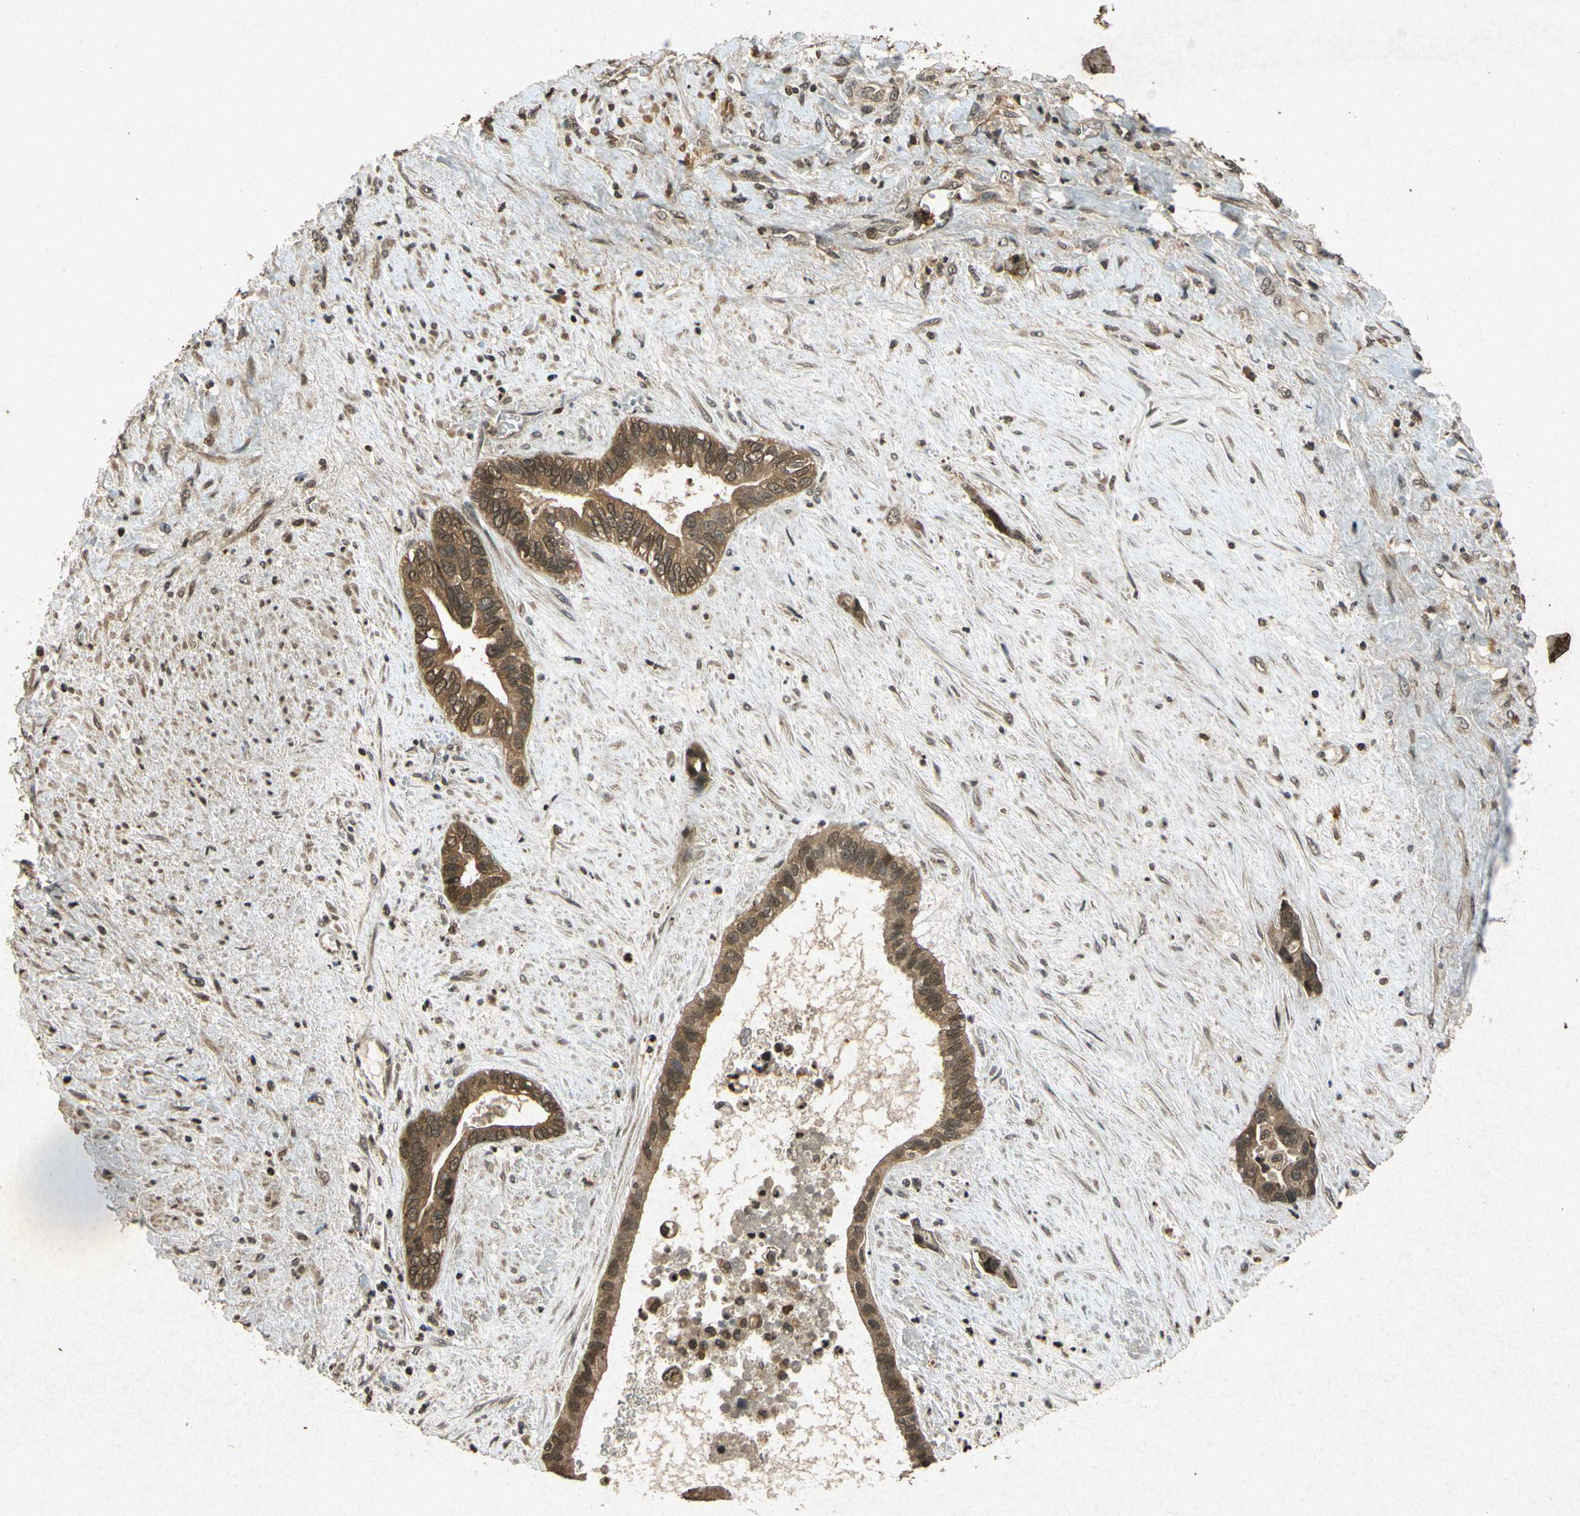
{"staining": {"intensity": "moderate", "quantity": ">75%", "location": "cytoplasmic/membranous,nuclear"}, "tissue": "liver cancer", "cell_type": "Tumor cells", "image_type": "cancer", "snomed": [{"axis": "morphology", "description": "Cholangiocarcinoma"}, {"axis": "topography", "description": "Liver"}], "caption": "The image exhibits immunohistochemical staining of liver cholangiocarcinoma. There is moderate cytoplasmic/membranous and nuclear staining is present in approximately >75% of tumor cells.", "gene": "ATP6V1H", "patient": {"sex": "female", "age": 65}}